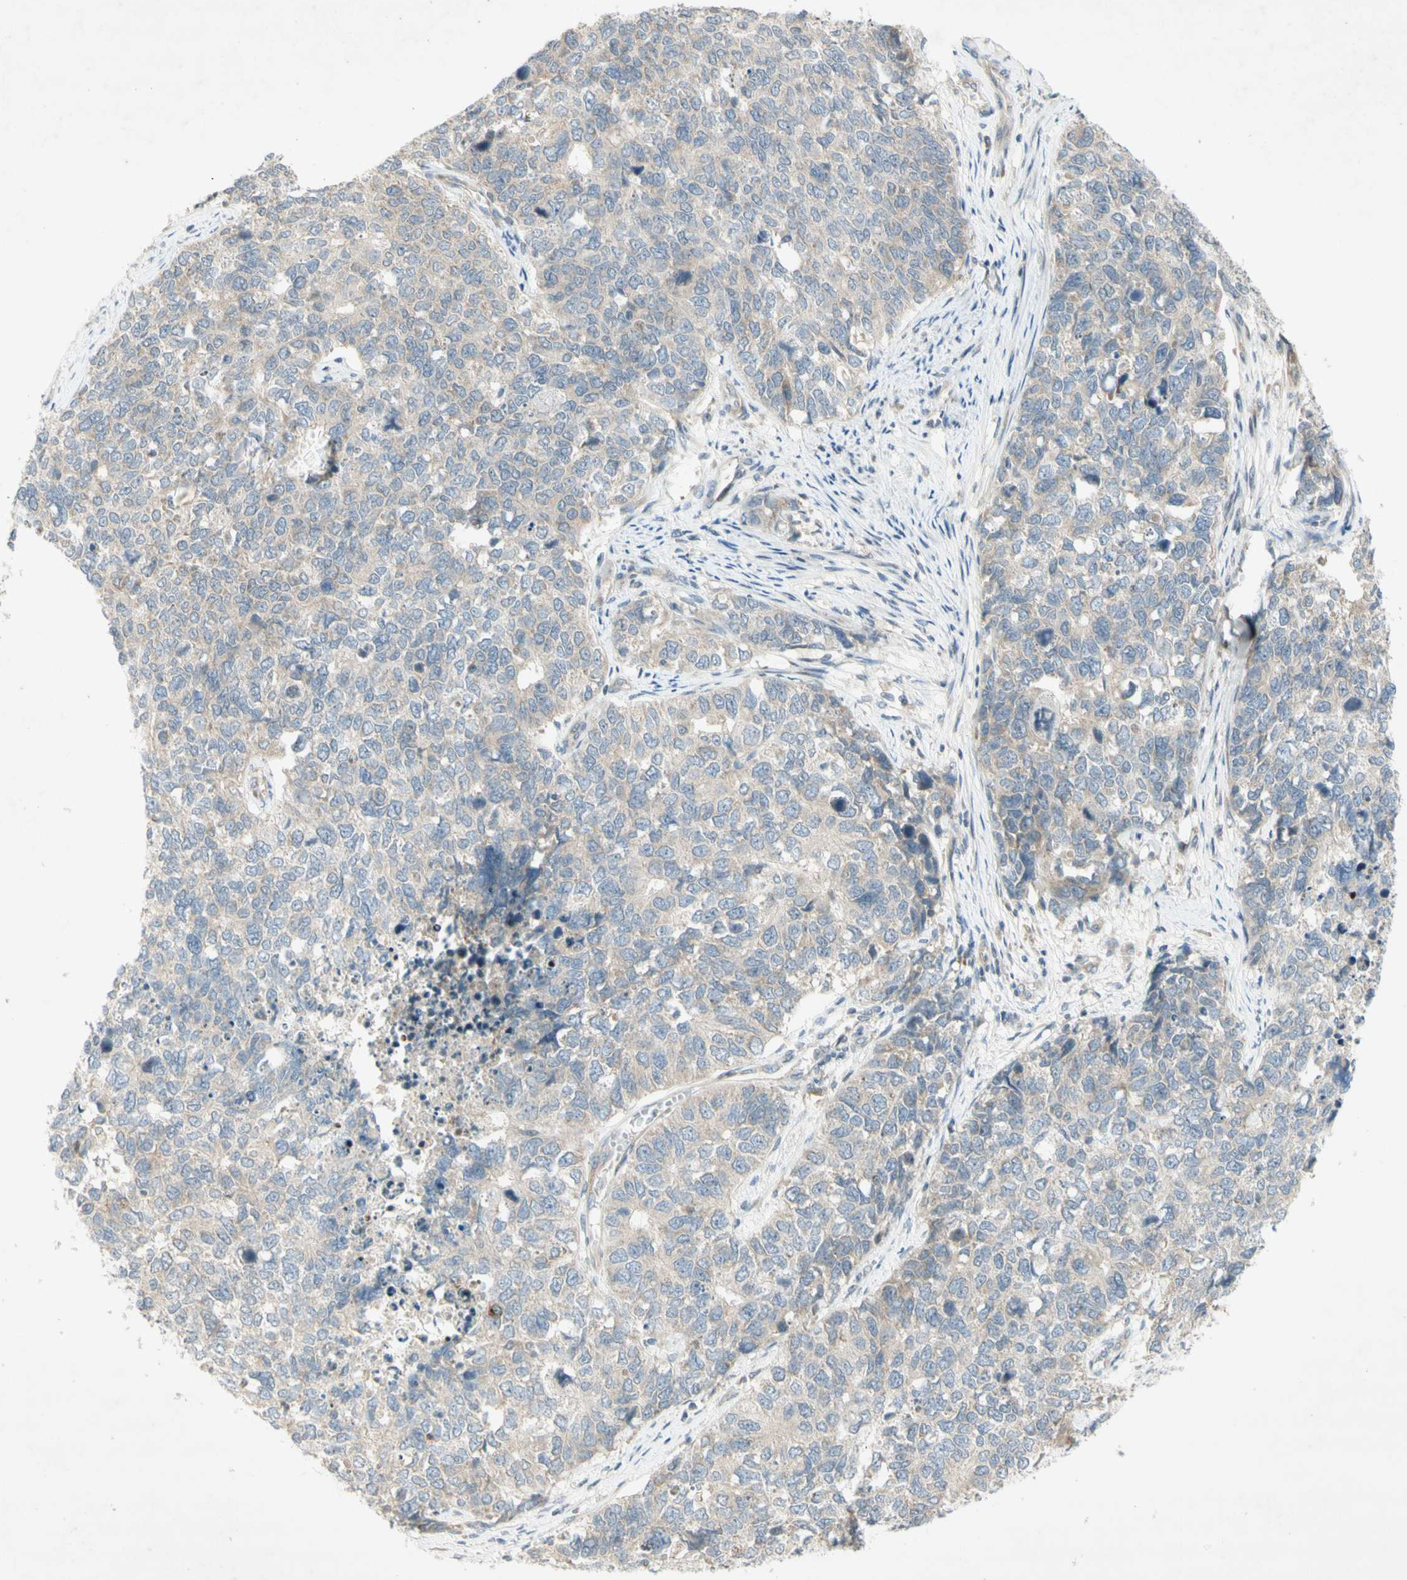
{"staining": {"intensity": "weak", "quantity": "<25%", "location": "cytoplasmic/membranous"}, "tissue": "cervical cancer", "cell_type": "Tumor cells", "image_type": "cancer", "snomed": [{"axis": "morphology", "description": "Squamous cell carcinoma, NOS"}, {"axis": "topography", "description": "Cervix"}], "caption": "A histopathology image of cervical squamous cell carcinoma stained for a protein reveals no brown staining in tumor cells.", "gene": "ETF1", "patient": {"sex": "female", "age": 63}}